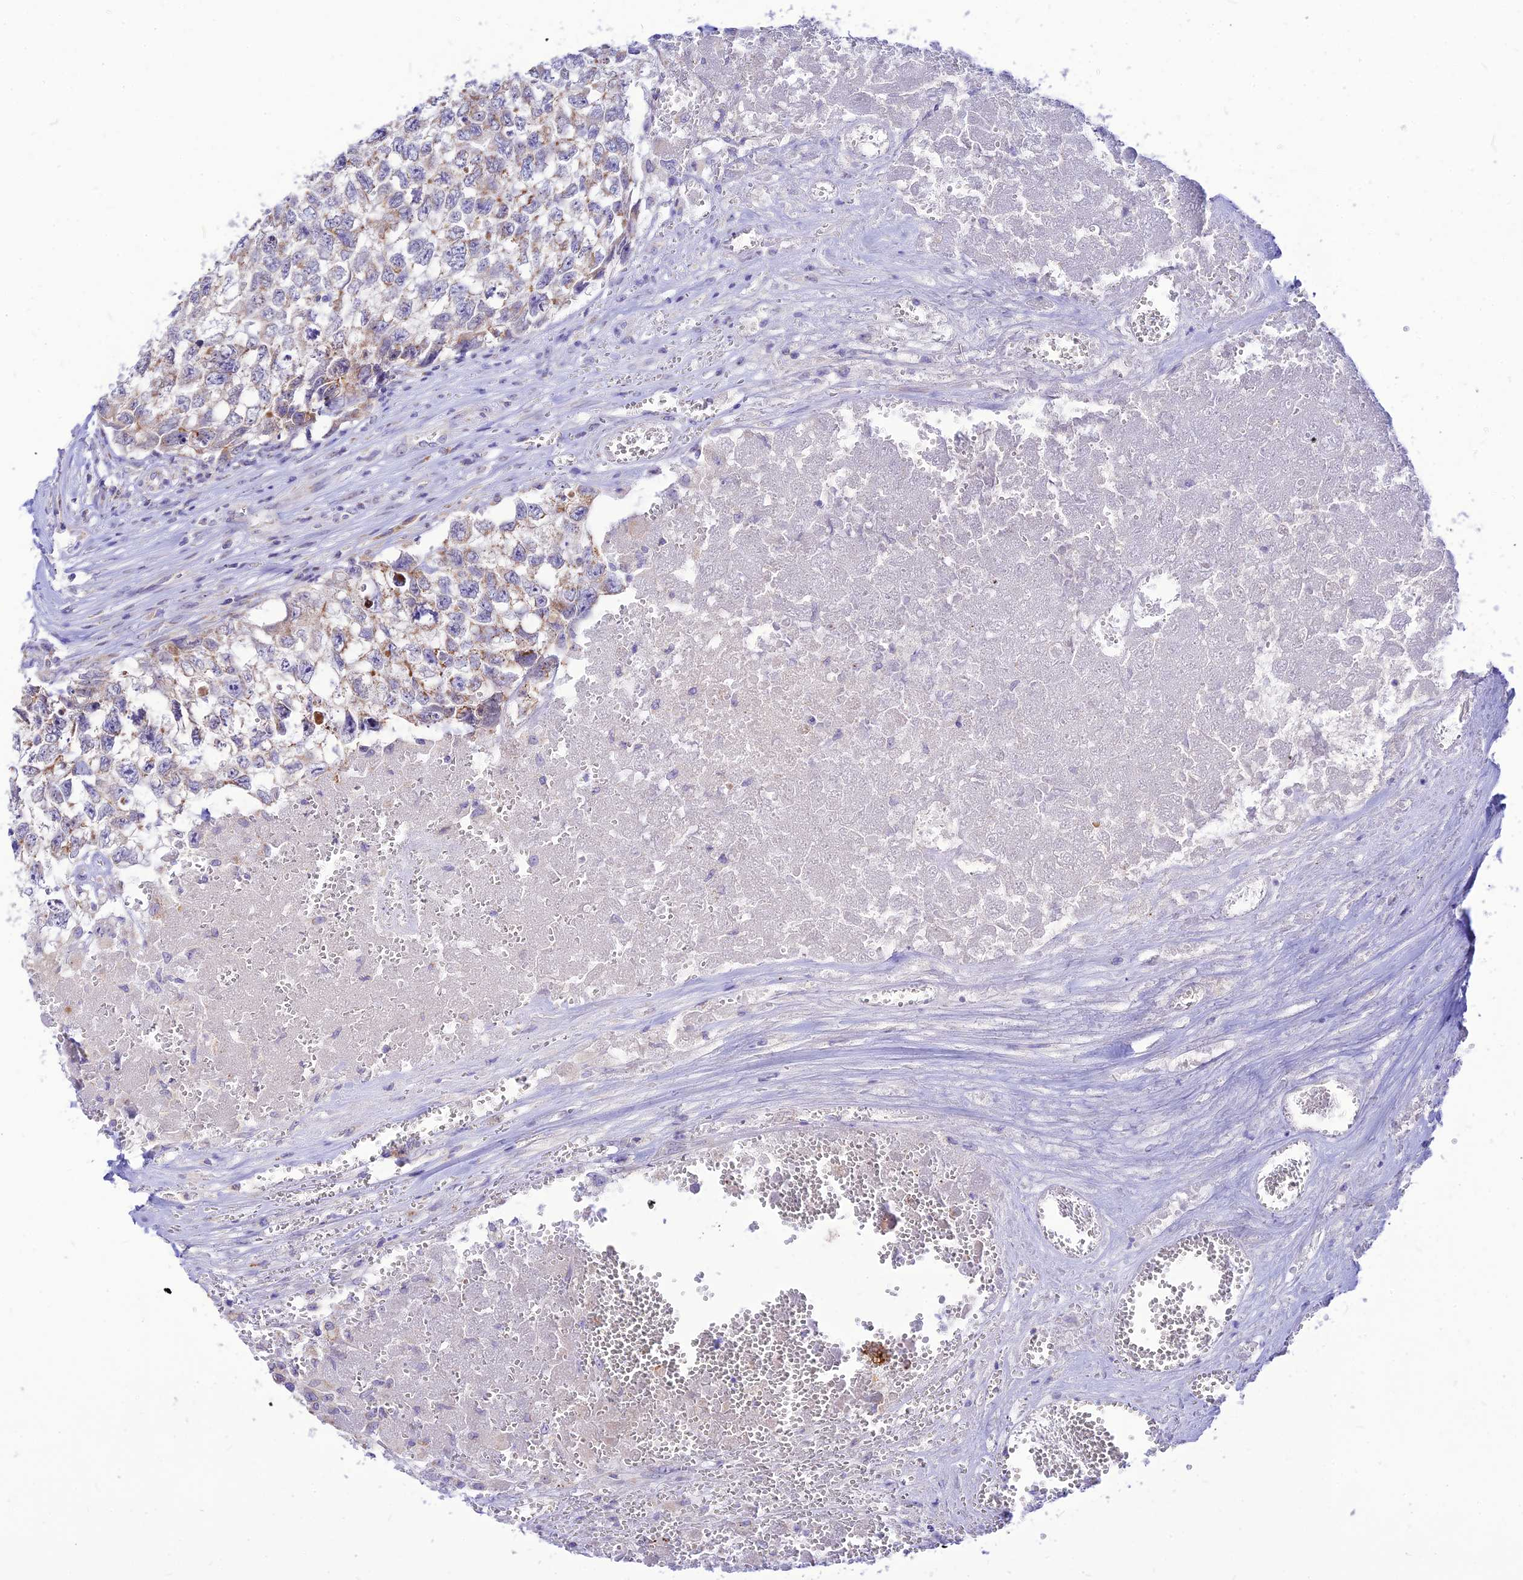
{"staining": {"intensity": "weak", "quantity": "<25%", "location": "cytoplasmic/membranous"}, "tissue": "testis cancer", "cell_type": "Tumor cells", "image_type": "cancer", "snomed": [{"axis": "morphology", "description": "Seminoma, NOS"}, {"axis": "morphology", "description": "Carcinoma, Embryonal, NOS"}, {"axis": "topography", "description": "Testis"}], "caption": "Protein analysis of testis seminoma displays no significant staining in tumor cells.", "gene": "ECI1", "patient": {"sex": "male", "age": 29}}